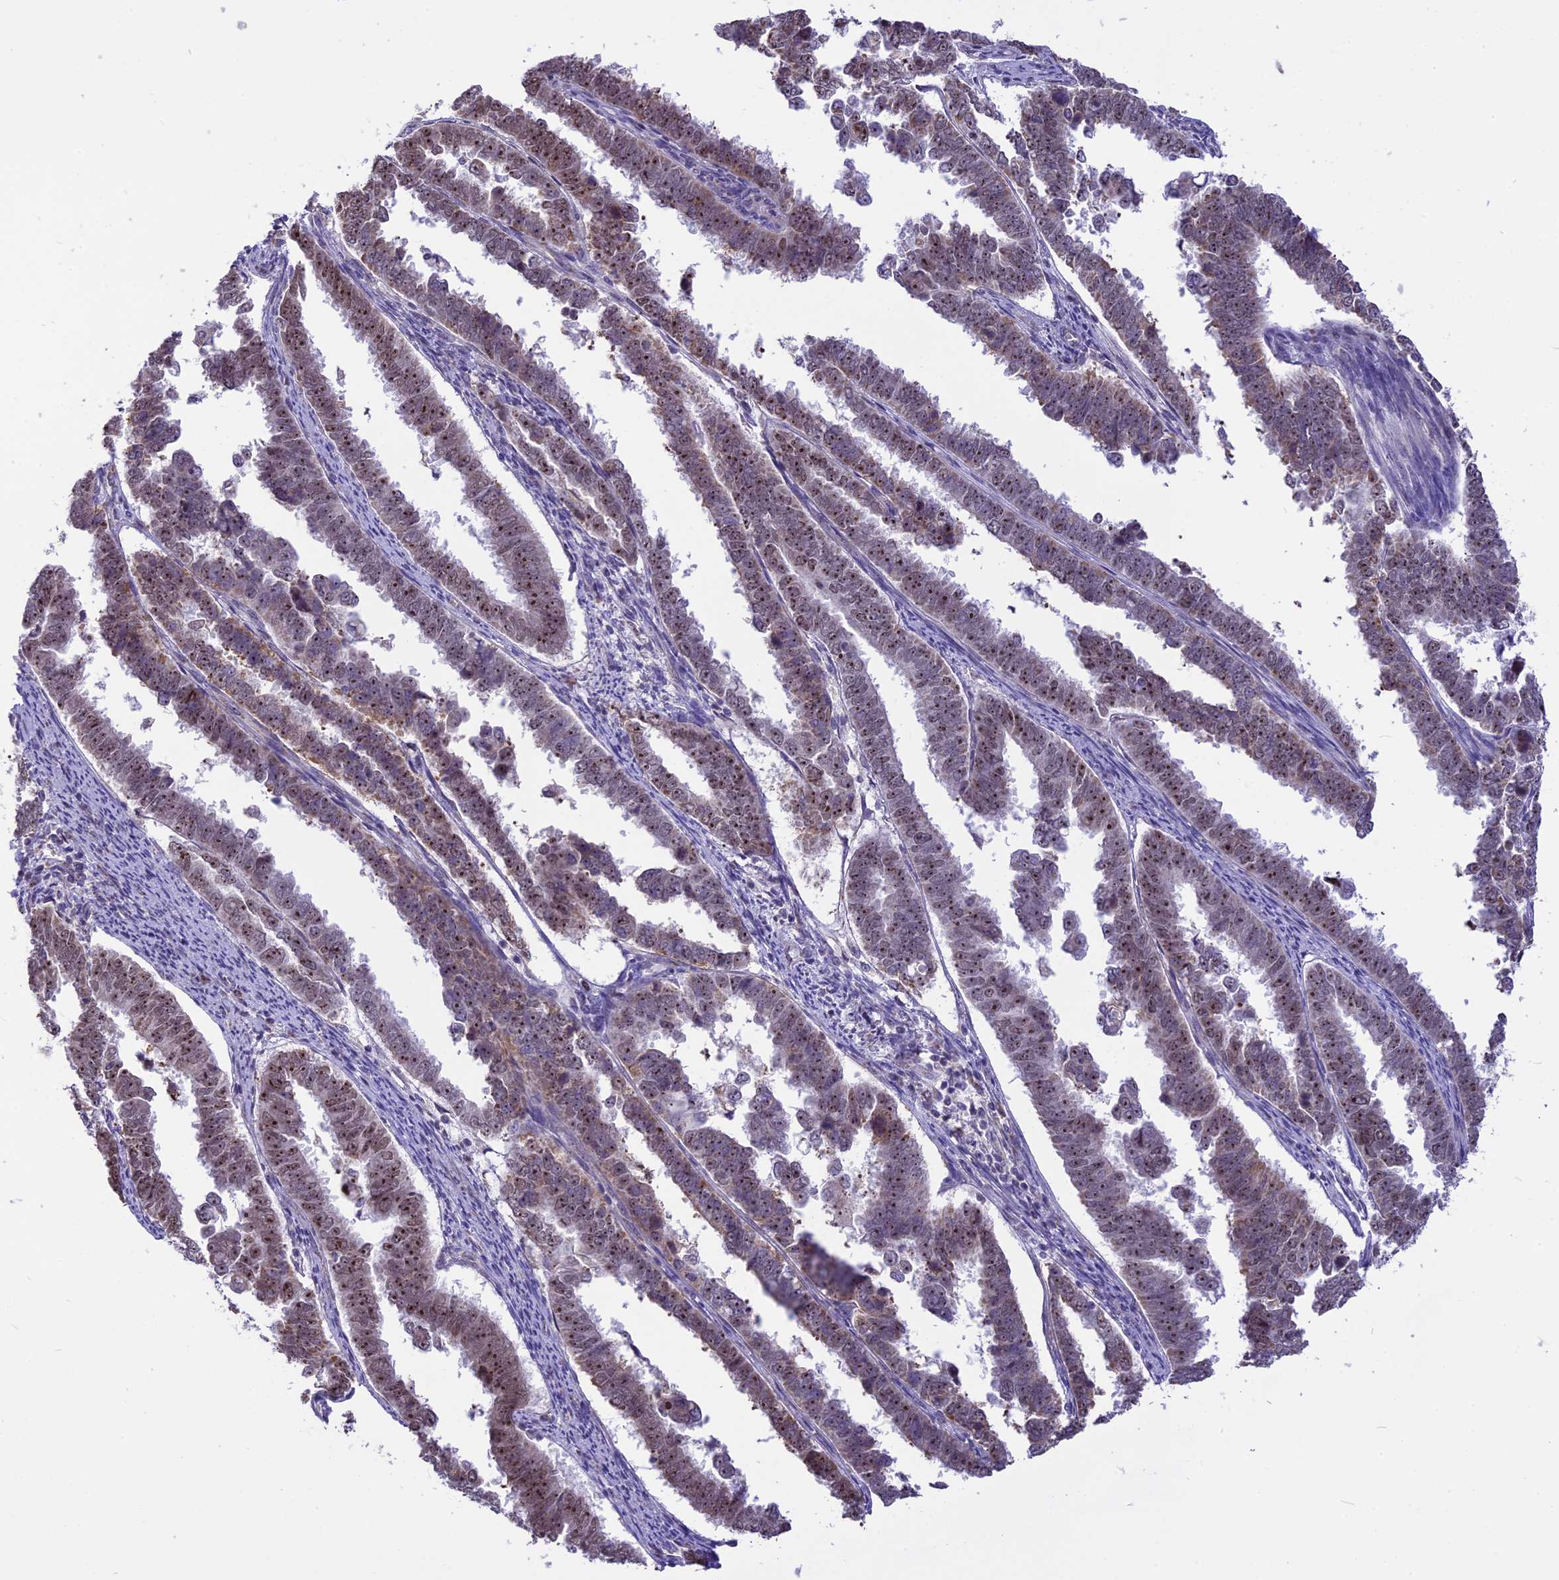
{"staining": {"intensity": "moderate", "quantity": ">75%", "location": "nuclear"}, "tissue": "endometrial cancer", "cell_type": "Tumor cells", "image_type": "cancer", "snomed": [{"axis": "morphology", "description": "Adenocarcinoma, NOS"}, {"axis": "topography", "description": "Endometrium"}], "caption": "Protein expression analysis of human adenocarcinoma (endometrial) reveals moderate nuclear positivity in about >75% of tumor cells. The staining was performed using DAB, with brown indicating positive protein expression. Nuclei are stained blue with hematoxylin.", "gene": "CMSS1", "patient": {"sex": "female", "age": 75}}